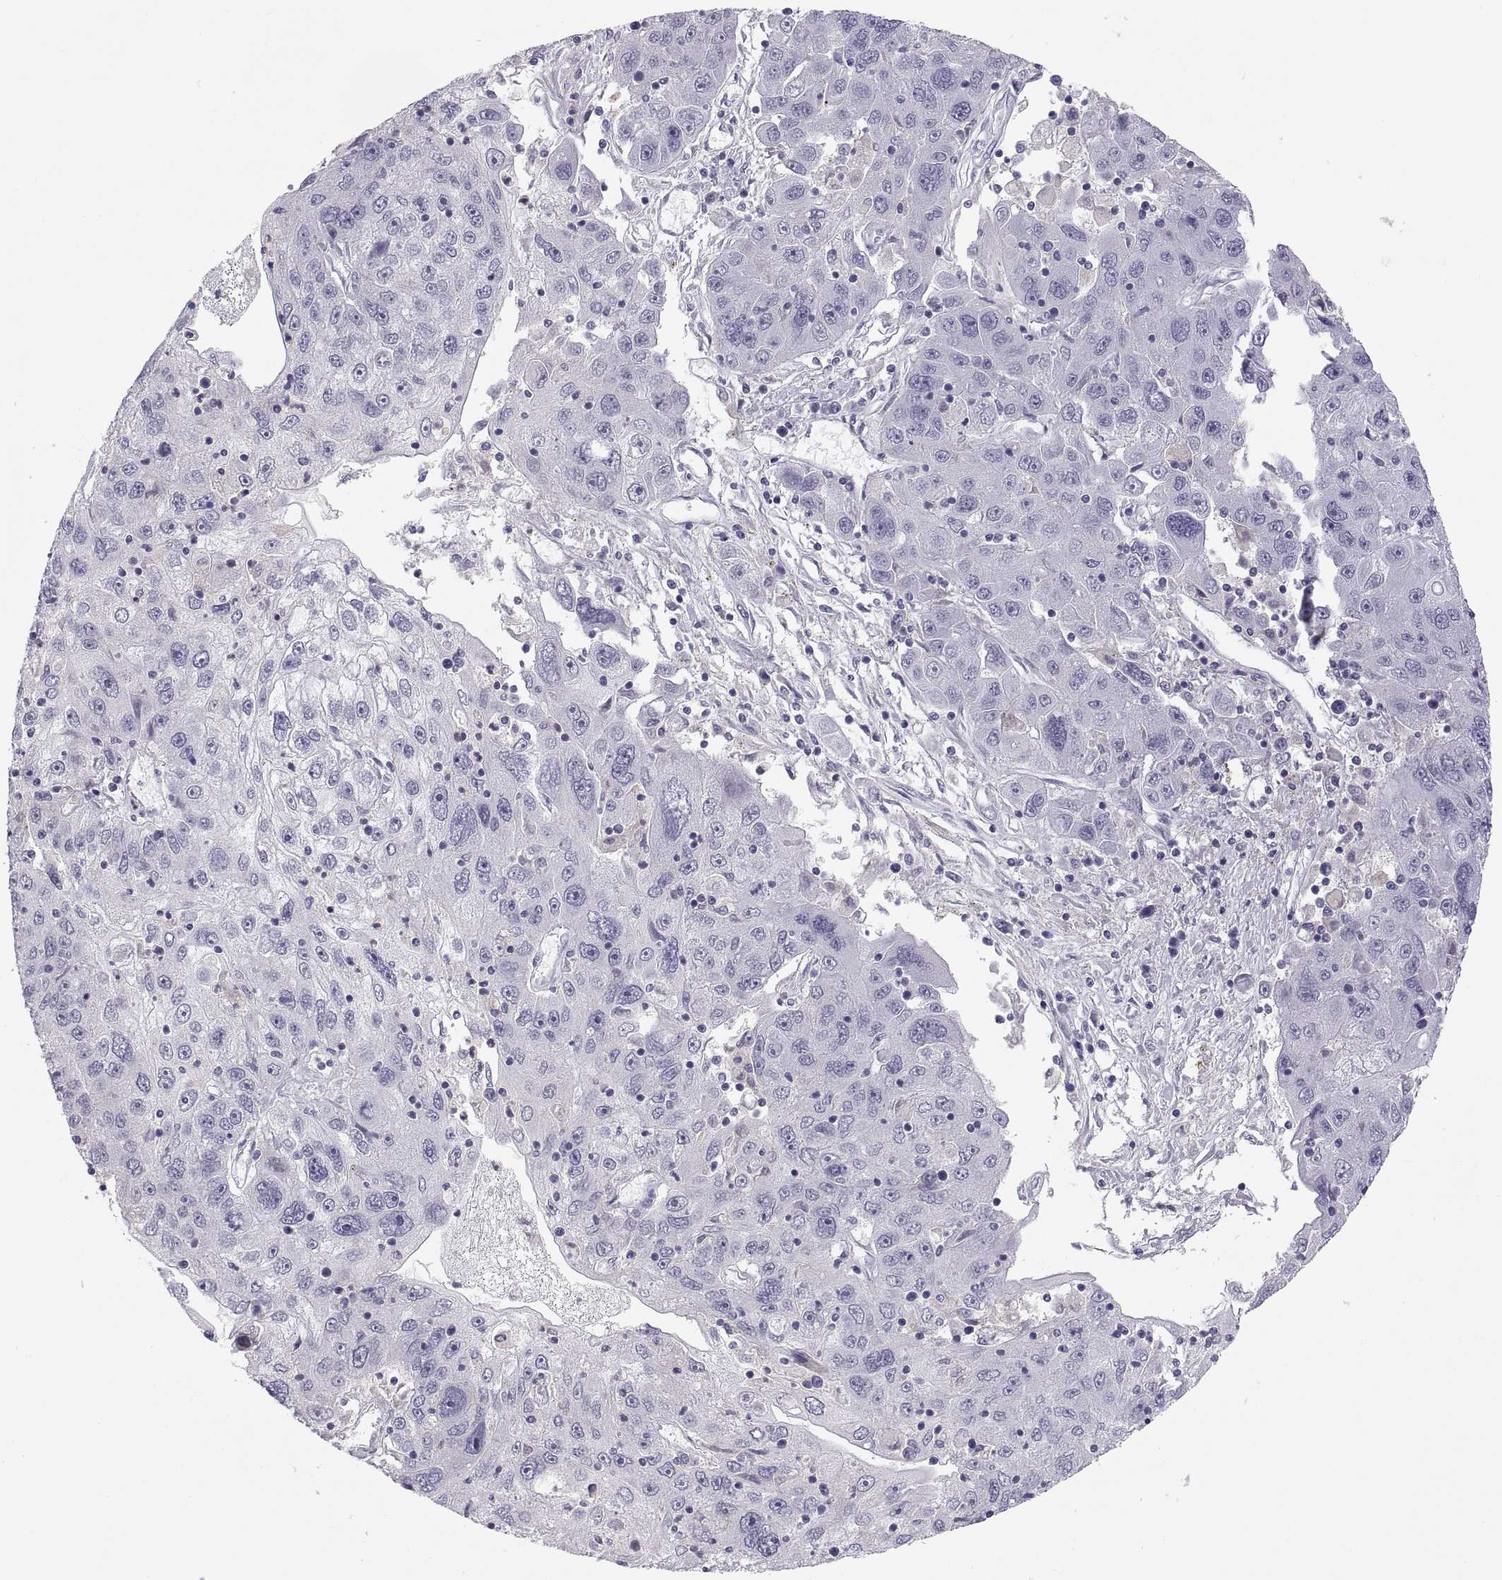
{"staining": {"intensity": "negative", "quantity": "none", "location": "none"}, "tissue": "stomach cancer", "cell_type": "Tumor cells", "image_type": "cancer", "snomed": [{"axis": "morphology", "description": "Adenocarcinoma, NOS"}, {"axis": "topography", "description": "Stomach"}], "caption": "This is an immunohistochemistry micrograph of human stomach adenocarcinoma. There is no staining in tumor cells.", "gene": "RGS19", "patient": {"sex": "male", "age": 56}}